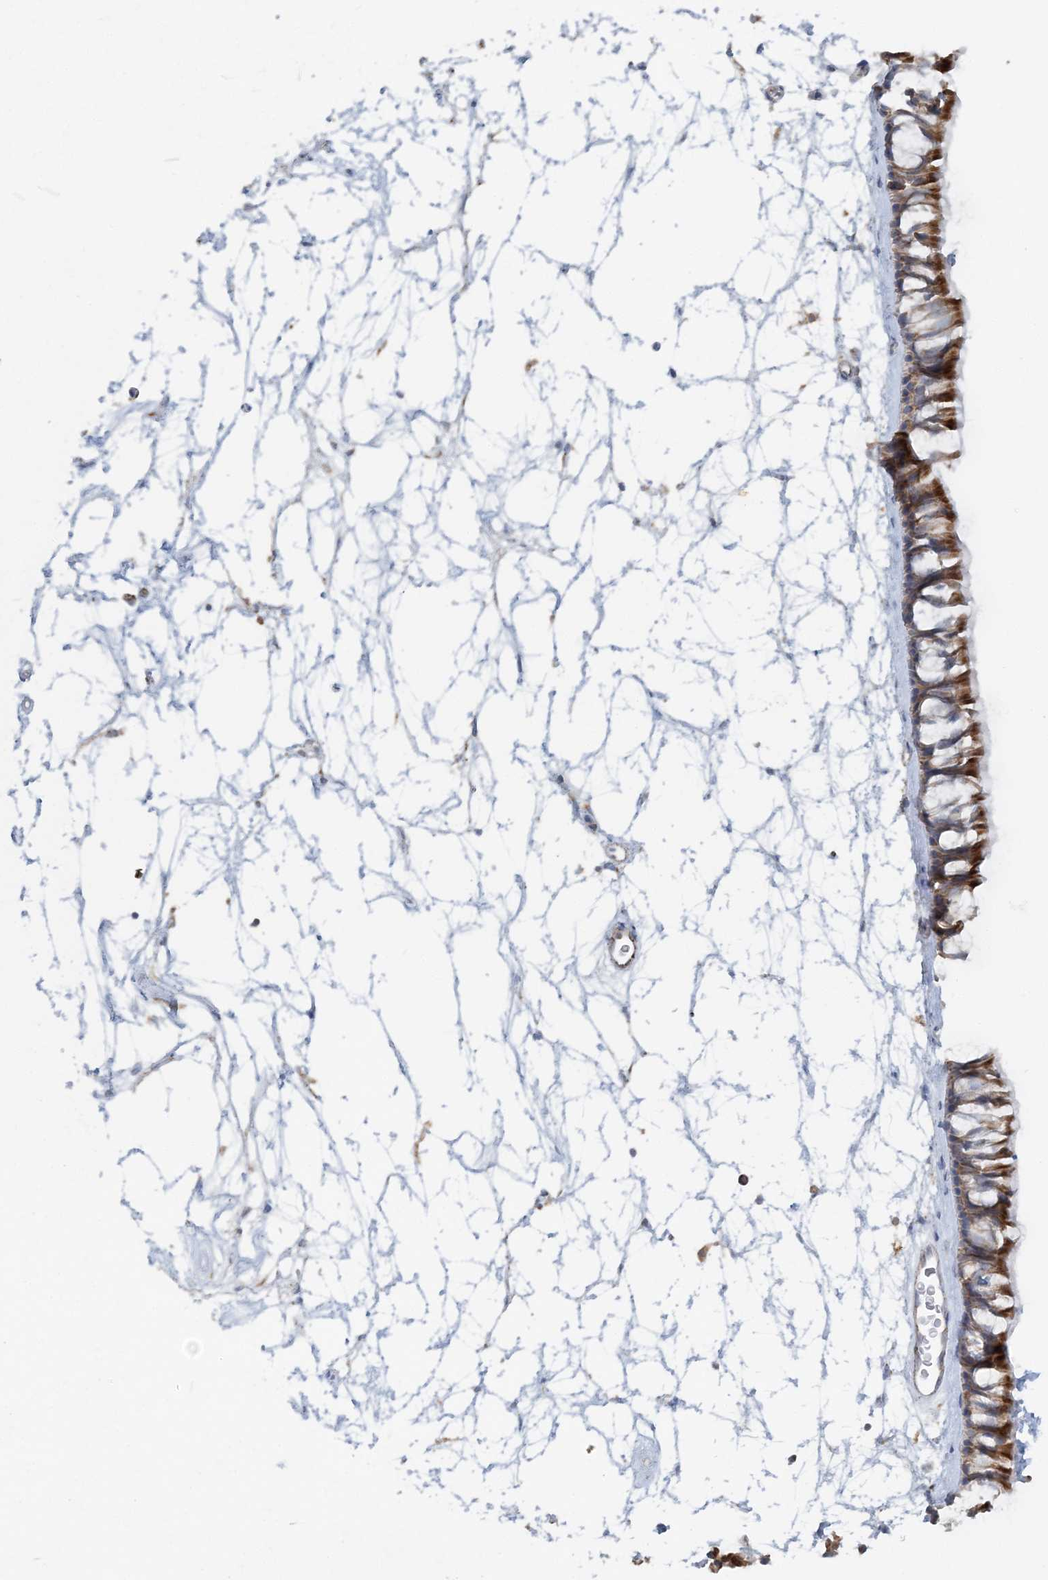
{"staining": {"intensity": "moderate", "quantity": ">75%", "location": "cytoplasmic/membranous"}, "tissue": "nasopharynx", "cell_type": "Respiratory epithelial cells", "image_type": "normal", "snomed": [{"axis": "morphology", "description": "Normal tissue, NOS"}, {"axis": "topography", "description": "Nasopharynx"}], "caption": "IHC of unremarkable nasopharynx demonstrates medium levels of moderate cytoplasmic/membranous positivity in approximately >75% of respiratory epithelial cells.", "gene": "PCCB", "patient": {"sex": "male", "age": 64}}